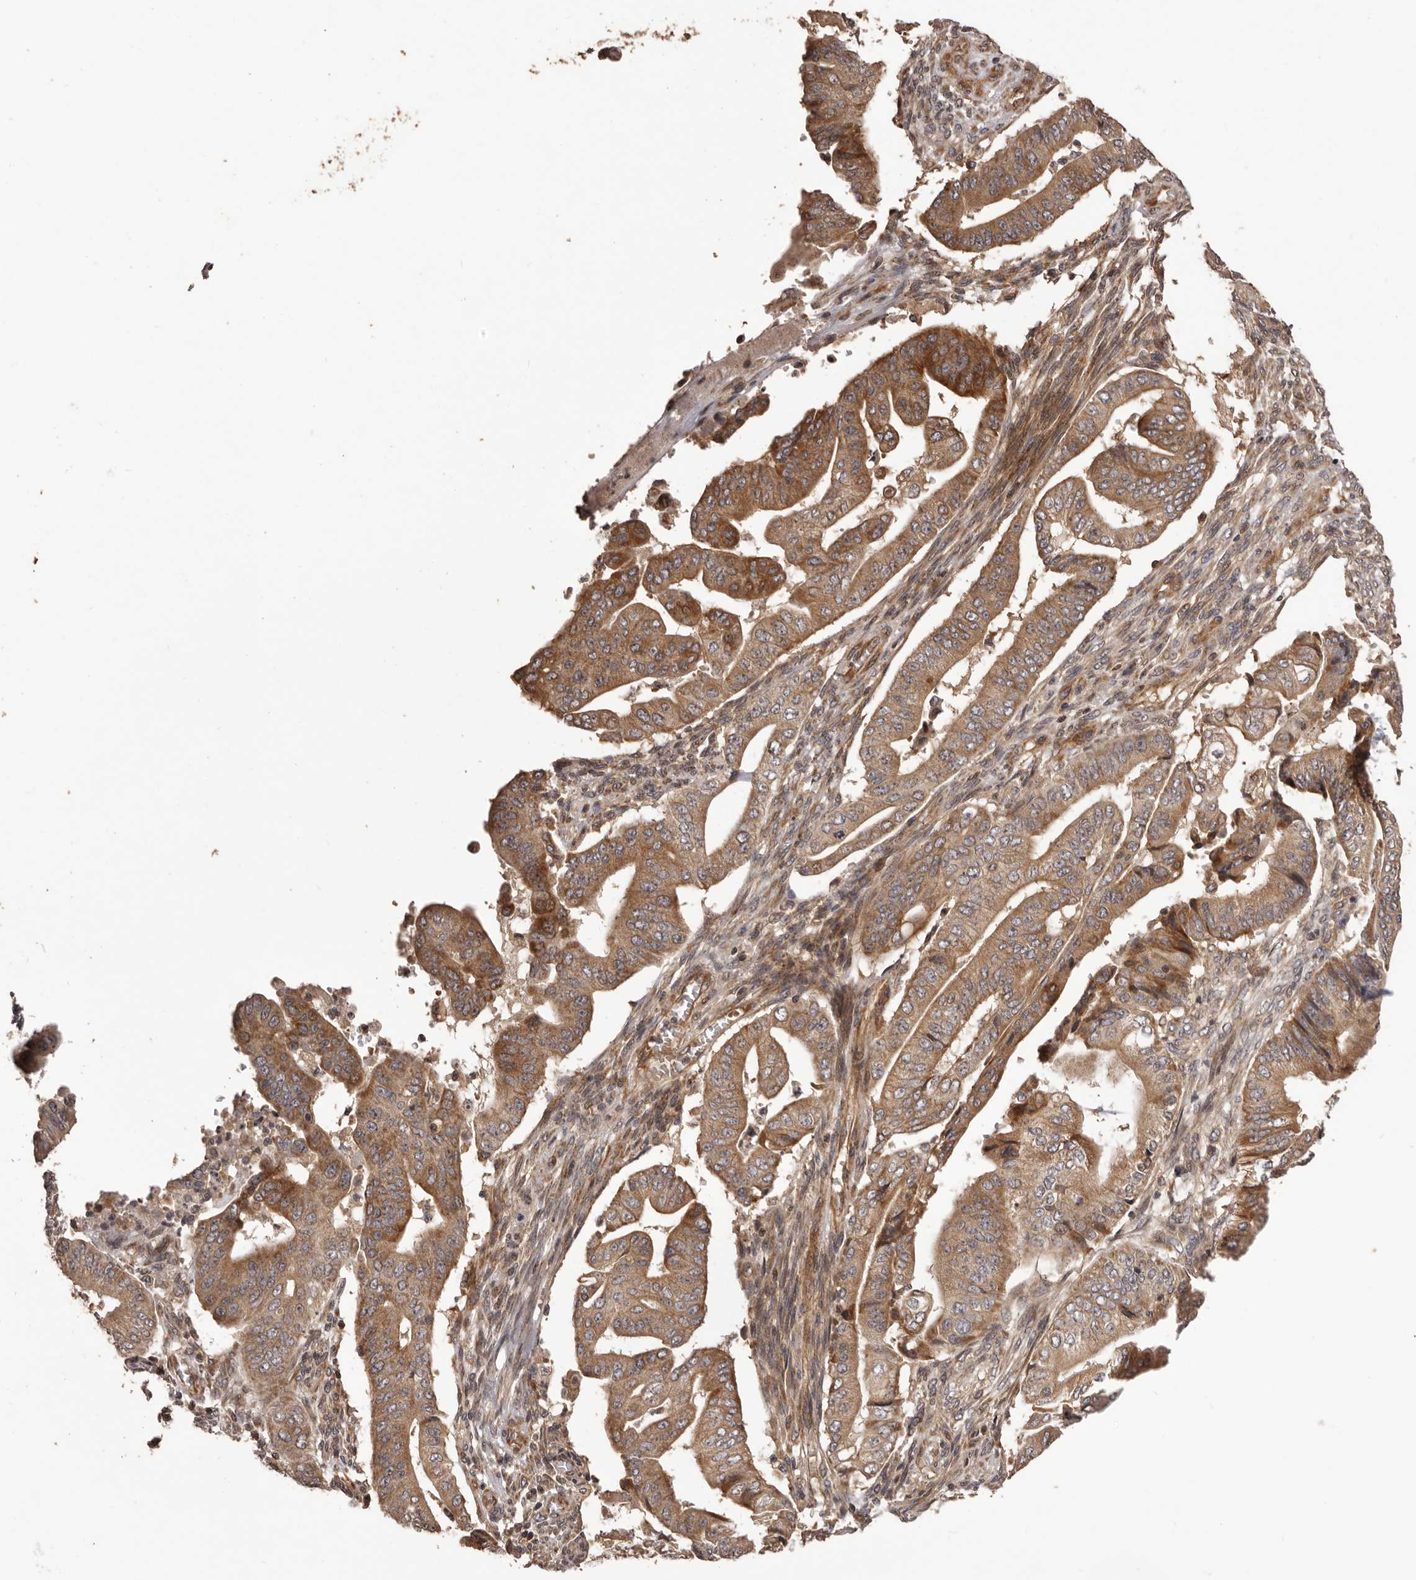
{"staining": {"intensity": "moderate", "quantity": ">75%", "location": "cytoplasmic/membranous"}, "tissue": "pancreatic cancer", "cell_type": "Tumor cells", "image_type": "cancer", "snomed": [{"axis": "morphology", "description": "Adenocarcinoma, NOS"}, {"axis": "topography", "description": "Pancreas"}], "caption": "DAB immunohistochemical staining of human adenocarcinoma (pancreatic) shows moderate cytoplasmic/membranous protein expression in approximately >75% of tumor cells. The staining was performed using DAB (3,3'-diaminobenzidine) to visualize the protein expression in brown, while the nuclei were stained in blue with hematoxylin (Magnification: 20x).", "gene": "QRSL1", "patient": {"sex": "female", "age": 77}}